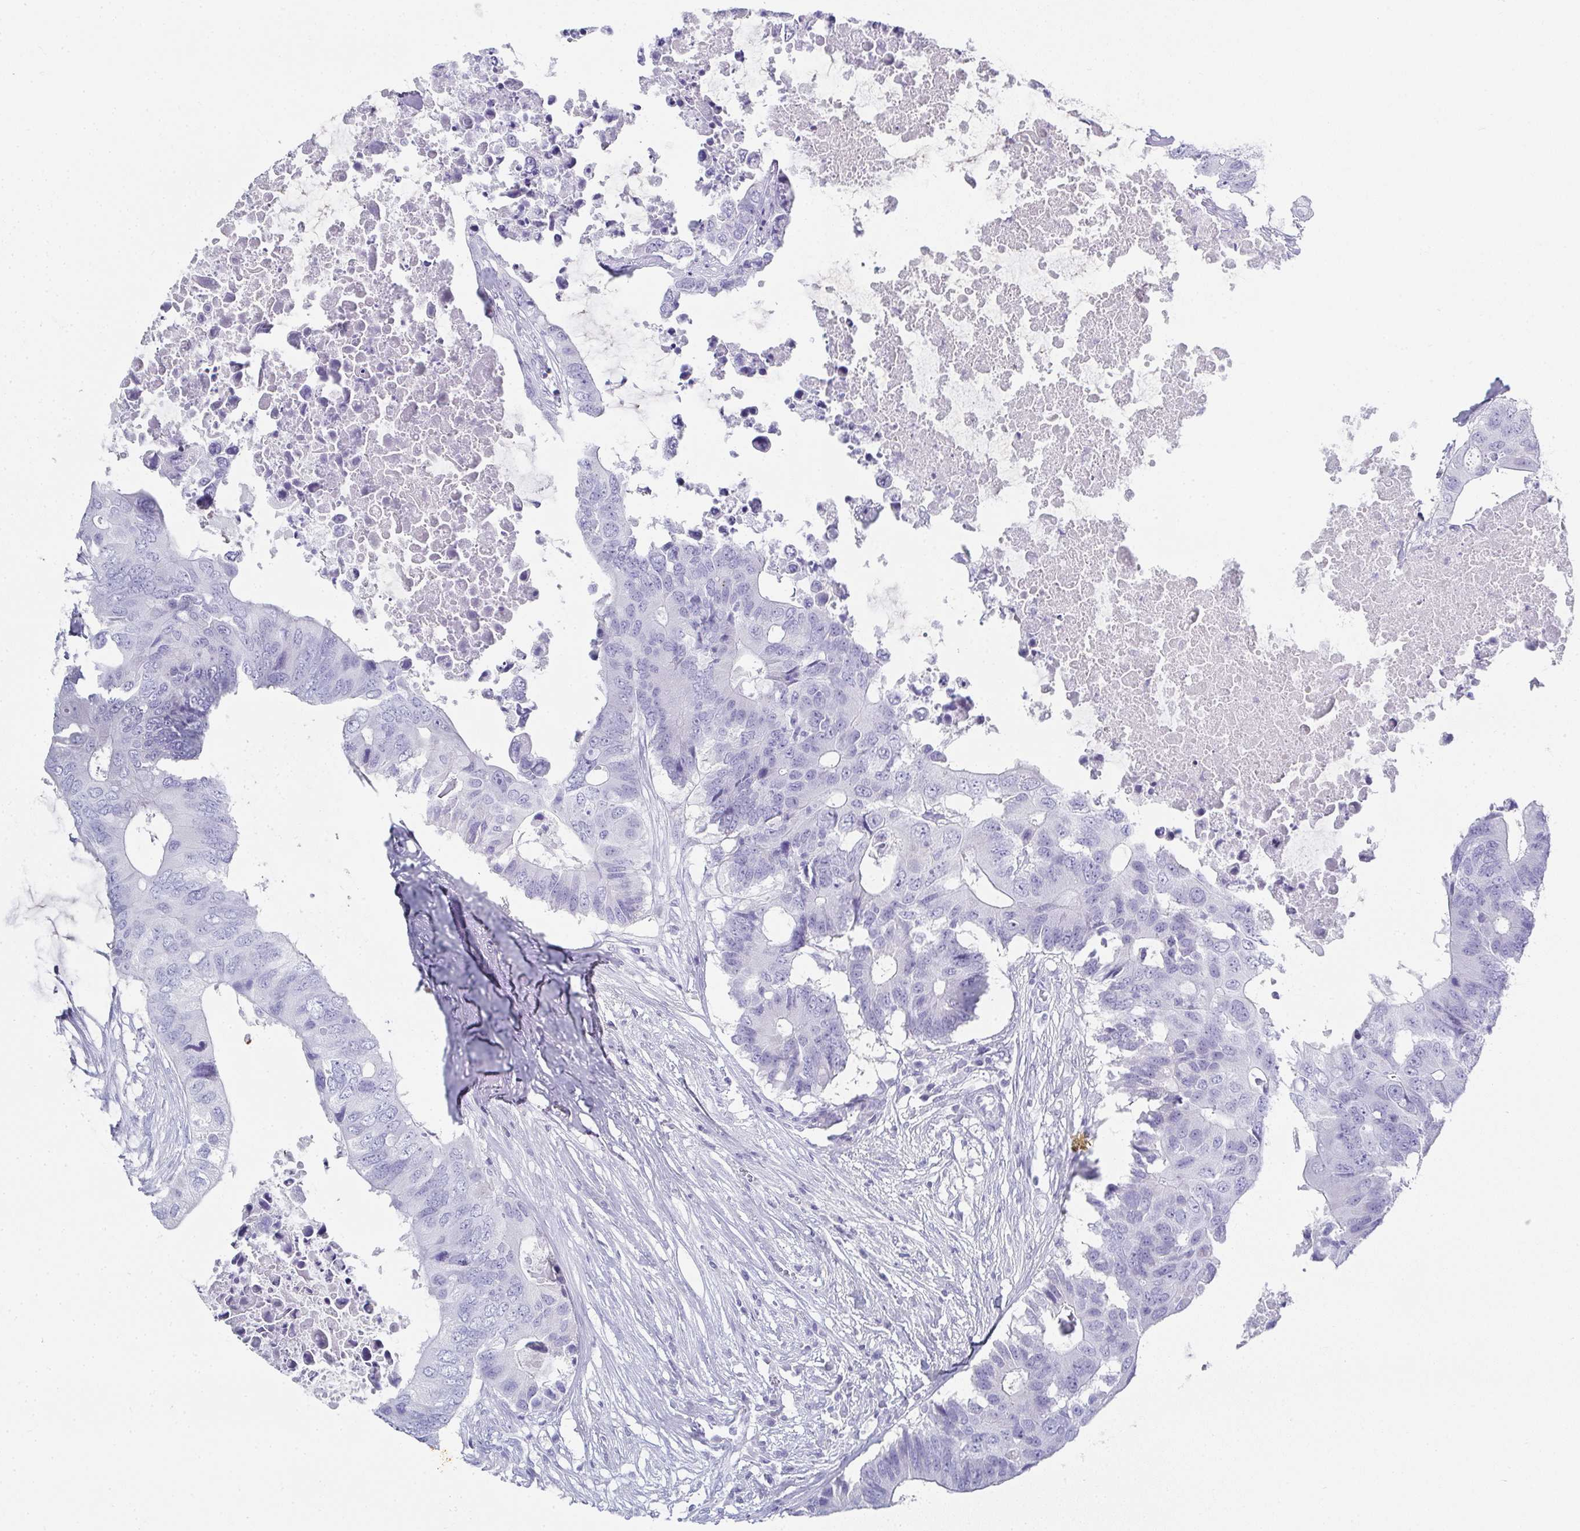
{"staining": {"intensity": "negative", "quantity": "none", "location": "none"}, "tissue": "colorectal cancer", "cell_type": "Tumor cells", "image_type": "cancer", "snomed": [{"axis": "morphology", "description": "Adenocarcinoma, NOS"}, {"axis": "topography", "description": "Colon"}], "caption": "The histopathology image demonstrates no staining of tumor cells in colorectal adenocarcinoma.", "gene": "SYCP1", "patient": {"sex": "male", "age": 71}}